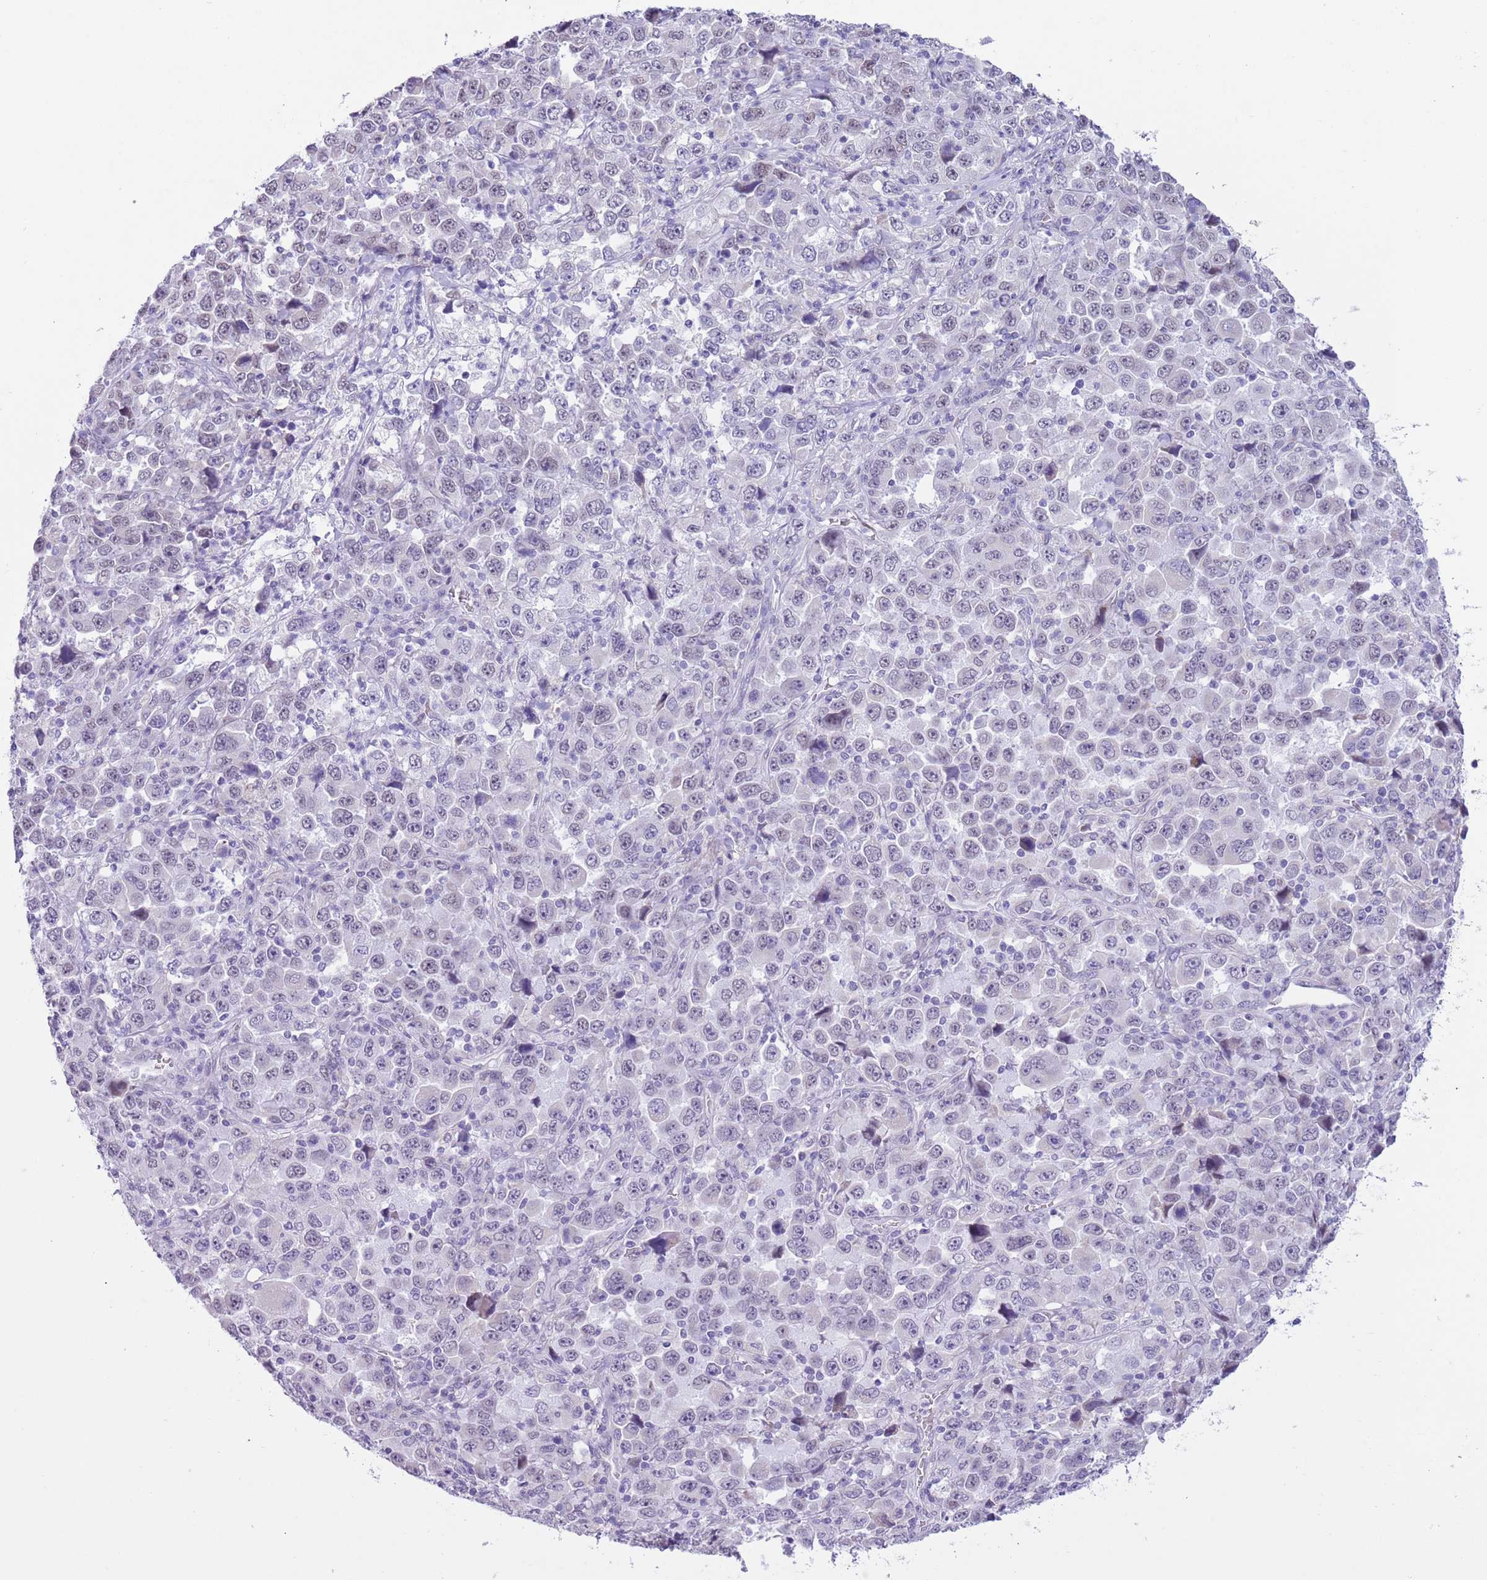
{"staining": {"intensity": "negative", "quantity": "none", "location": "none"}, "tissue": "stomach cancer", "cell_type": "Tumor cells", "image_type": "cancer", "snomed": [{"axis": "morphology", "description": "Normal tissue, NOS"}, {"axis": "morphology", "description": "Adenocarcinoma, NOS"}, {"axis": "topography", "description": "Stomach, upper"}, {"axis": "topography", "description": "Stomach"}], "caption": "The micrograph displays no staining of tumor cells in stomach cancer (adenocarcinoma).", "gene": "ZNF576", "patient": {"sex": "male", "age": 59}}